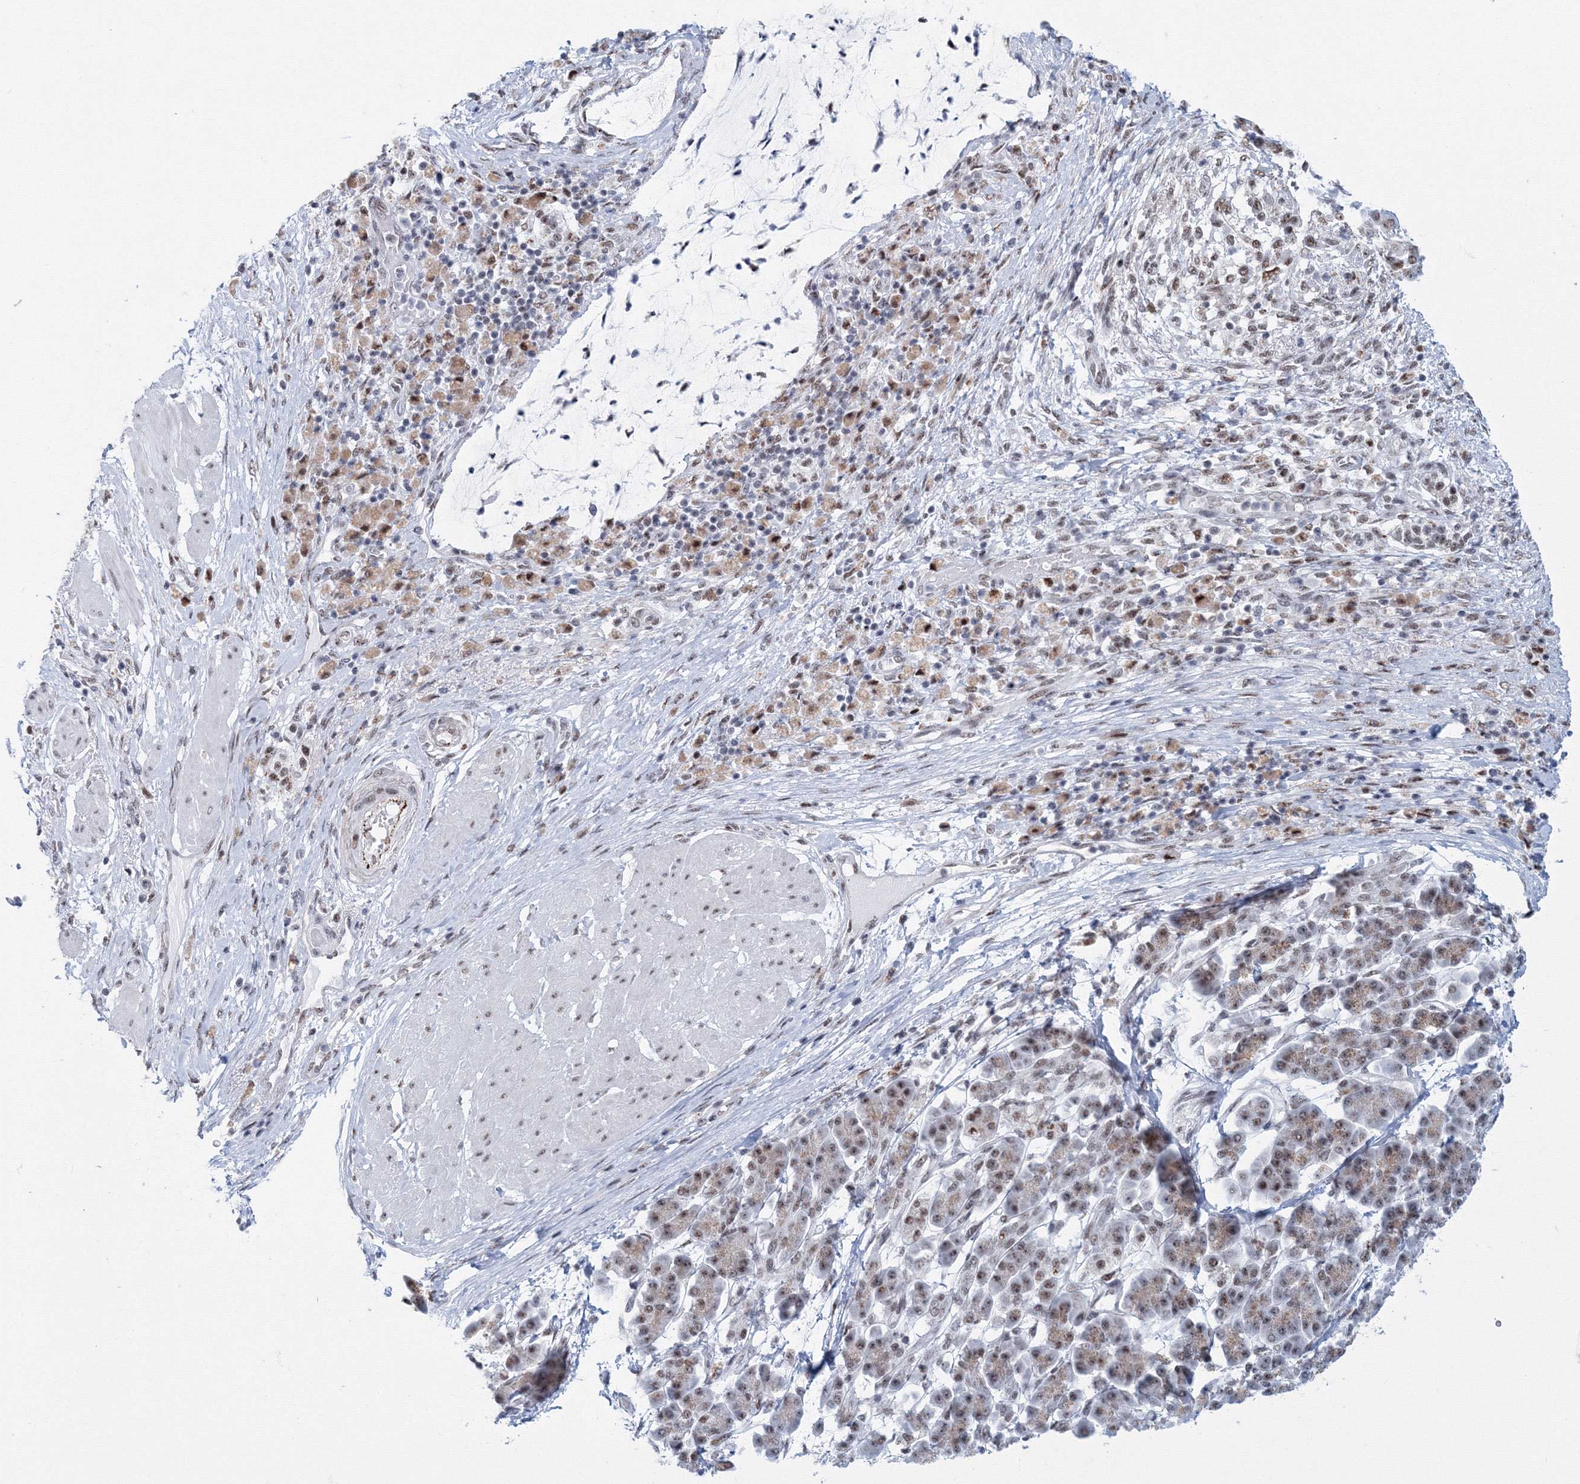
{"staining": {"intensity": "moderate", "quantity": ">75%", "location": "nuclear"}, "tissue": "pancreatic cancer", "cell_type": "Tumor cells", "image_type": "cancer", "snomed": [{"axis": "morphology", "description": "Adenocarcinoma, NOS"}, {"axis": "topography", "description": "Pancreas"}], "caption": "Approximately >75% of tumor cells in human adenocarcinoma (pancreatic) demonstrate moderate nuclear protein positivity as visualized by brown immunohistochemical staining.", "gene": "SF3B6", "patient": {"sex": "male", "age": 68}}